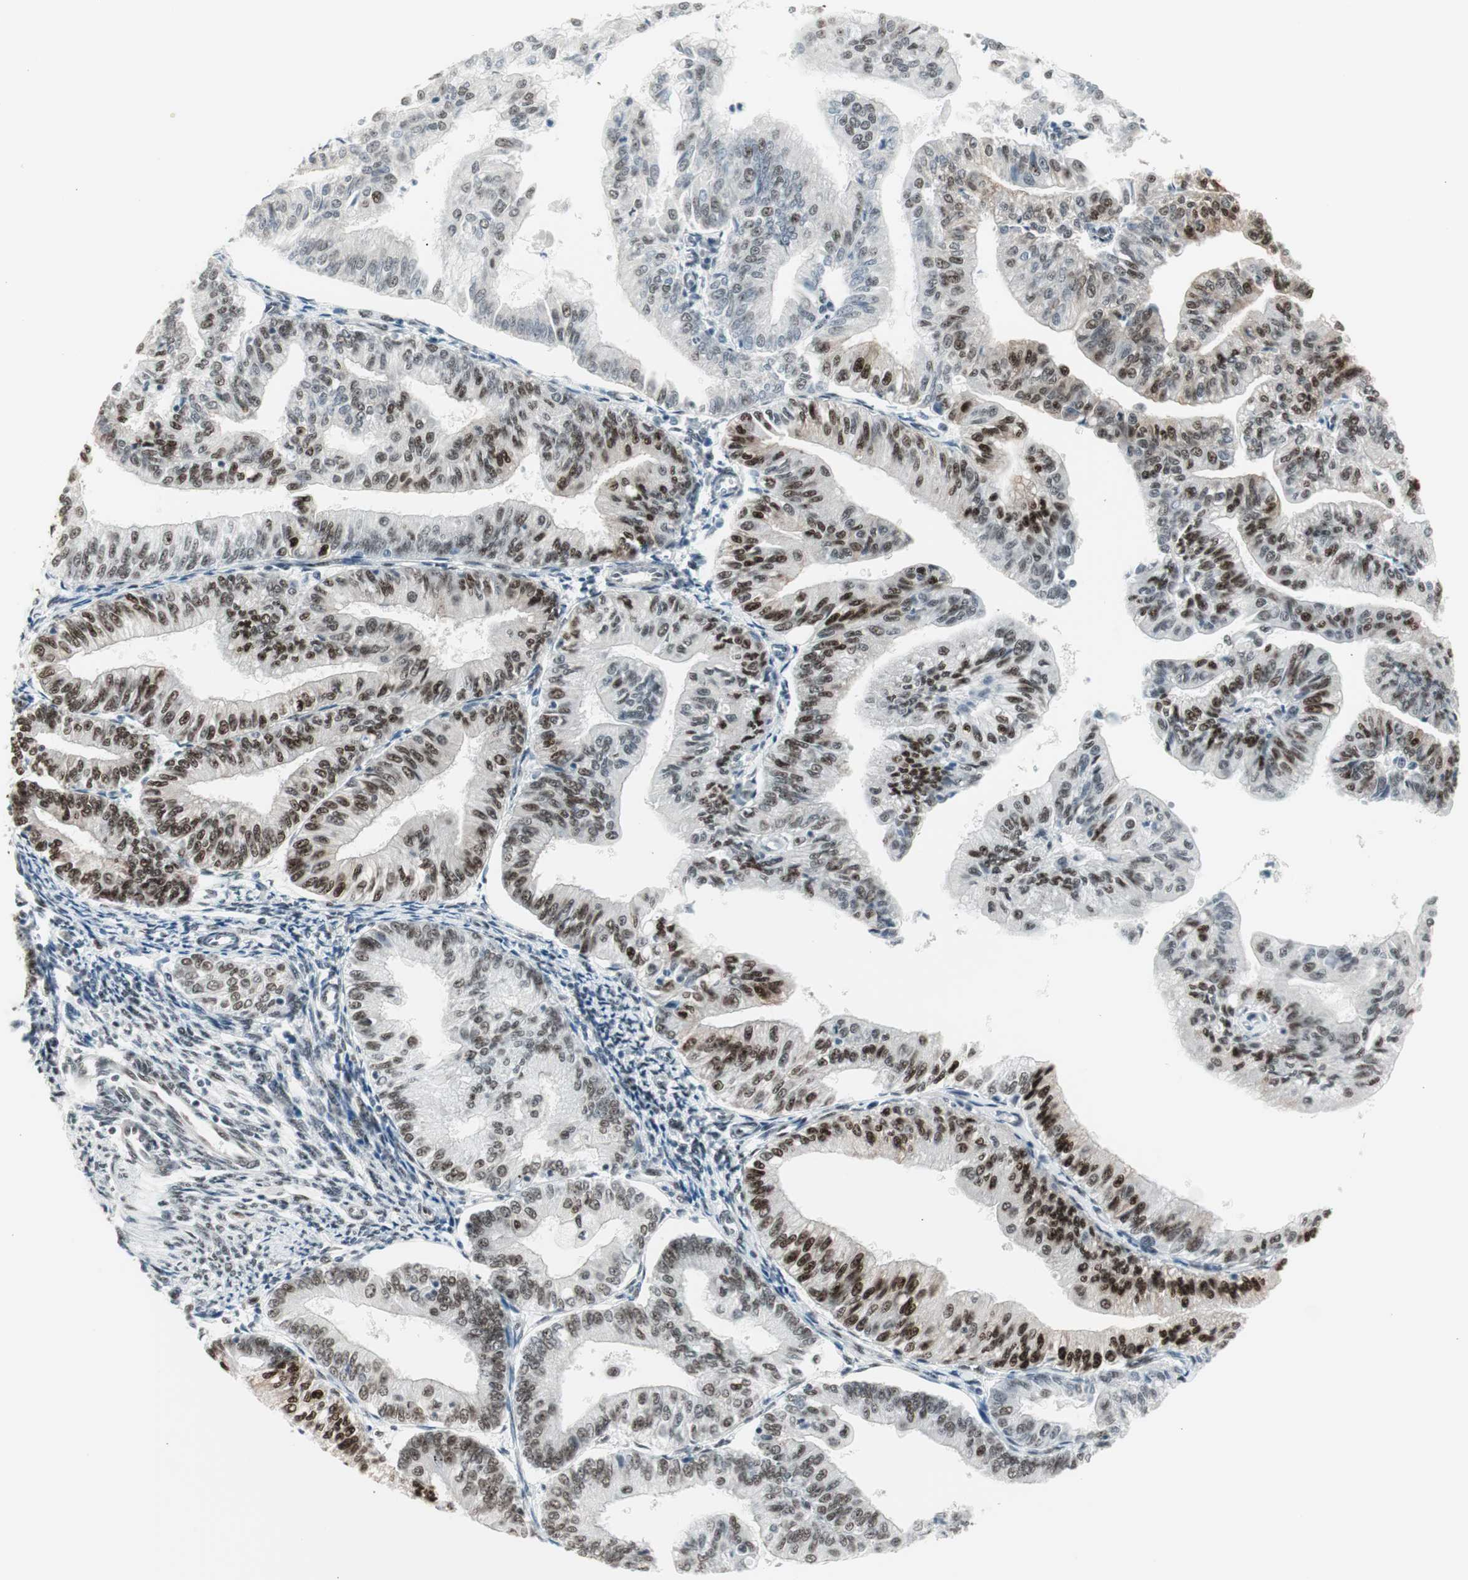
{"staining": {"intensity": "strong", "quantity": ">75%", "location": "nuclear"}, "tissue": "endometrial cancer", "cell_type": "Tumor cells", "image_type": "cancer", "snomed": [{"axis": "morphology", "description": "Adenocarcinoma, NOS"}, {"axis": "topography", "description": "Endometrium"}], "caption": "Immunohistochemical staining of human endometrial cancer shows high levels of strong nuclear expression in about >75% of tumor cells.", "gene": "HEXIM1", "patient": {"sex": "female", "age": 59}}